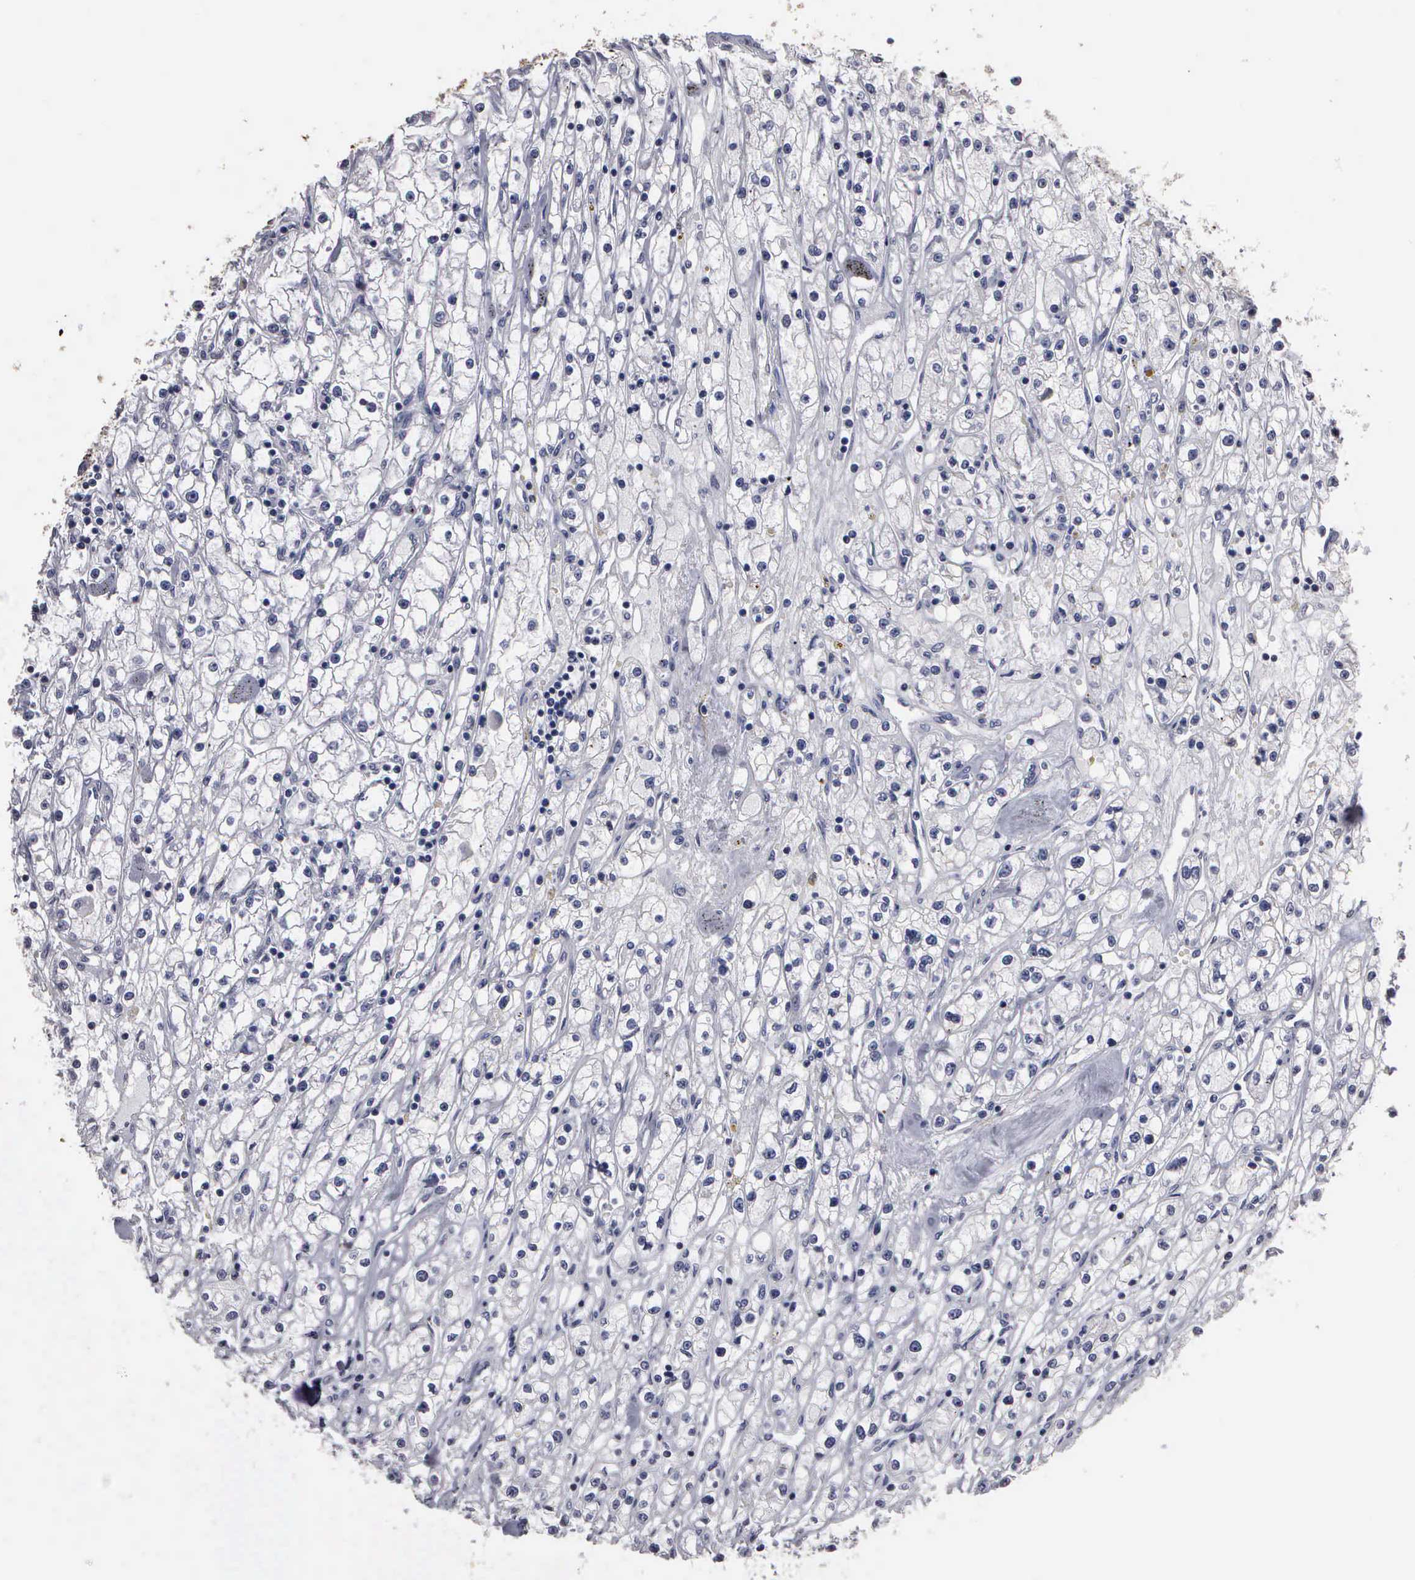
{"staining": {"intensity": "negative", "quantity": "none", "location": "none"}, "tissue": "renal cancer", "cell_type": "Tumor cells", "image_type": "cancer", "snomed": [{"axis": "morphology", "description": "Adenocarcinoma, NOS"}, {"axis": "topography", "description": "Kidney"}], "caption": "Immunohistochemistry of renal cancer demonstrates no staining in tumor cells.", "gene": "UPB1", "patient": {"sex": "male", "age": 56}}